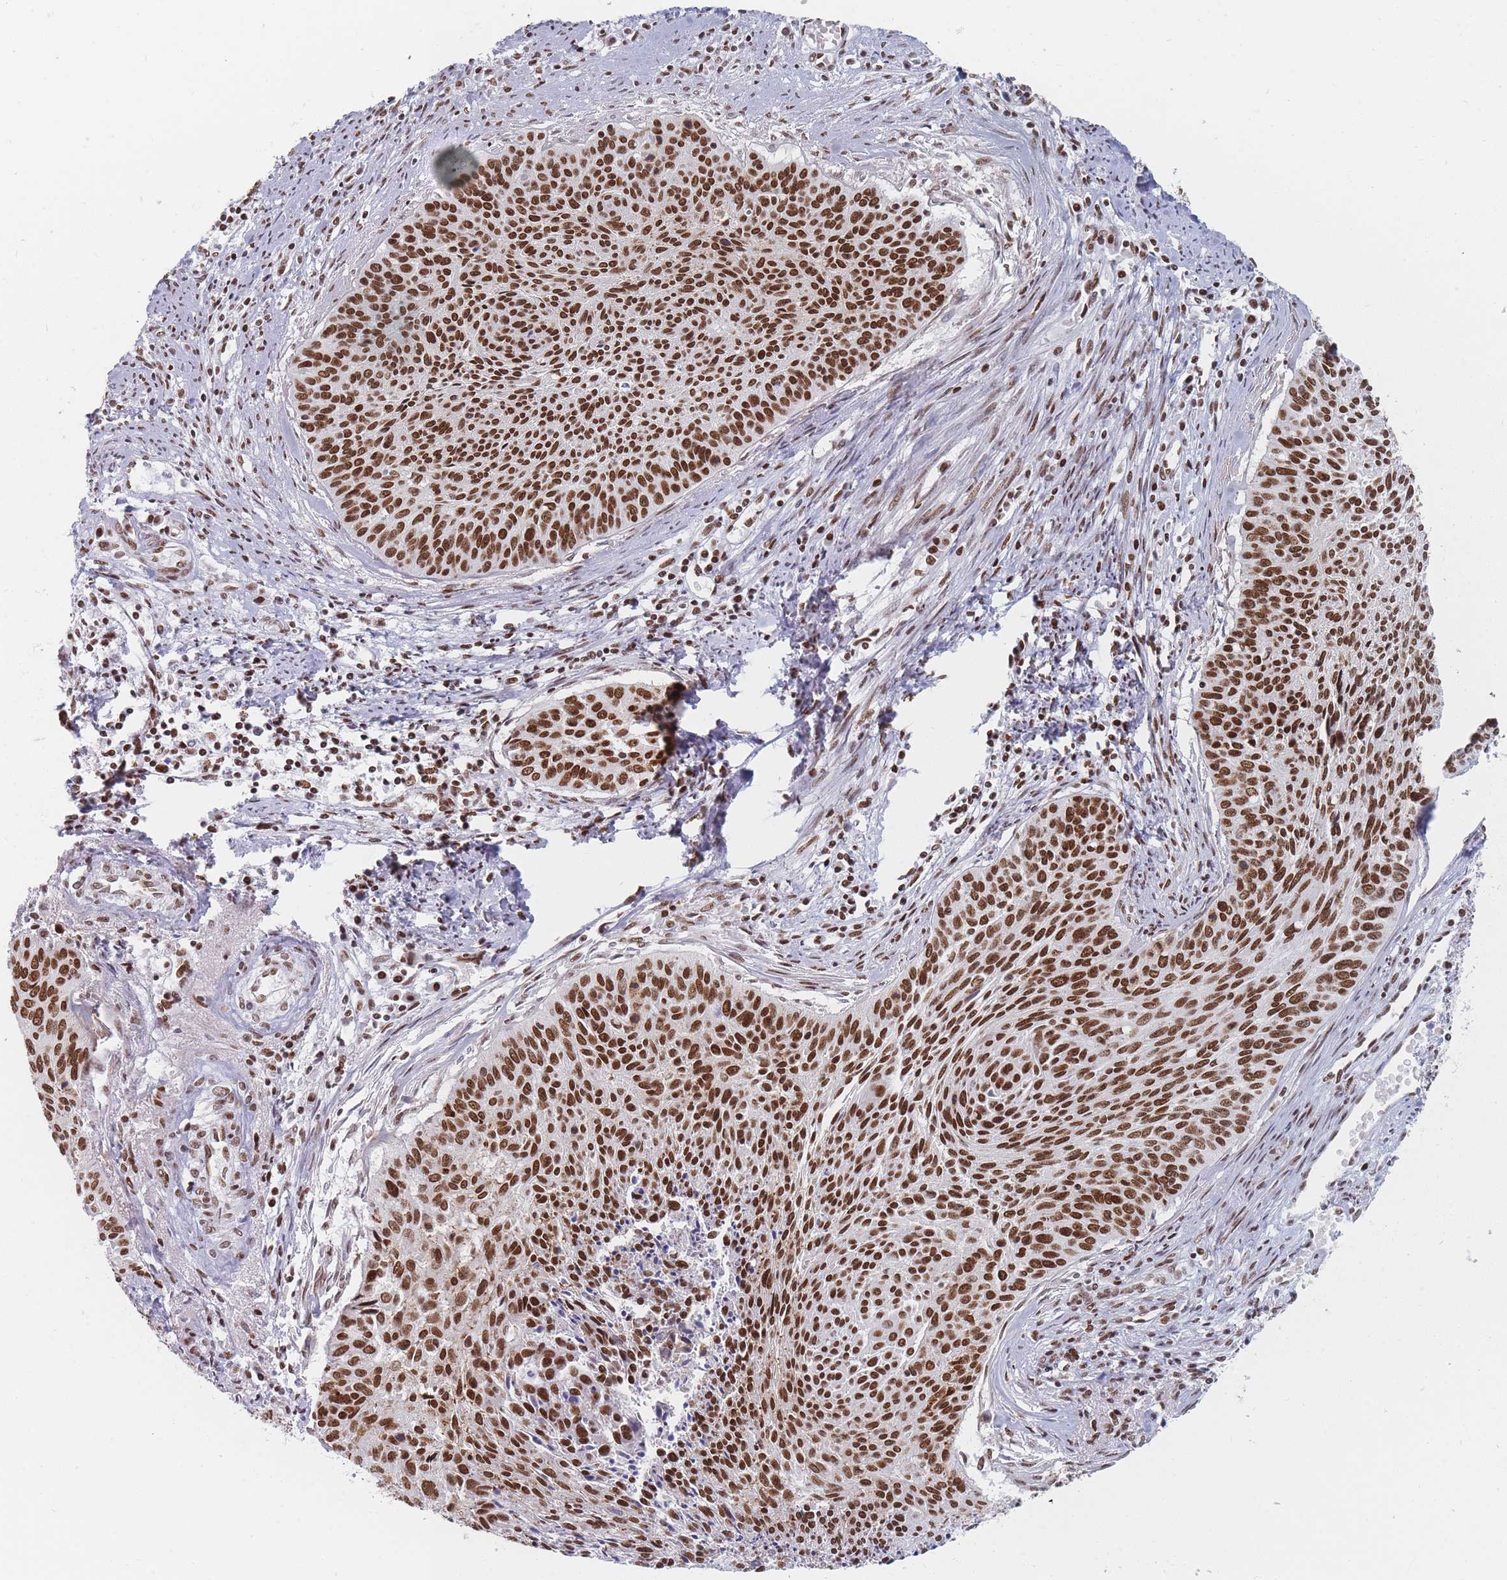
{"staining": {"intensity": "moderate", "quantity": ">75%", "location": "nuclear"}, "tissue": "cervical cancer", "cell_type": "Tumor cells", "image_type": "cancer", "snomed": [{"axis": "morphology", "description": "Squamous cell carcinoma, NOS"}, {"axis": "topography", "description": "Cervix"}], "caption": "Protein expression analysis of cervical squamous cell carcinoma shows moderate nuclear expression in approximately >75% of tumor cells.", "gene": "SAFB2", "patient": {"sex": "female", "age": 55}}